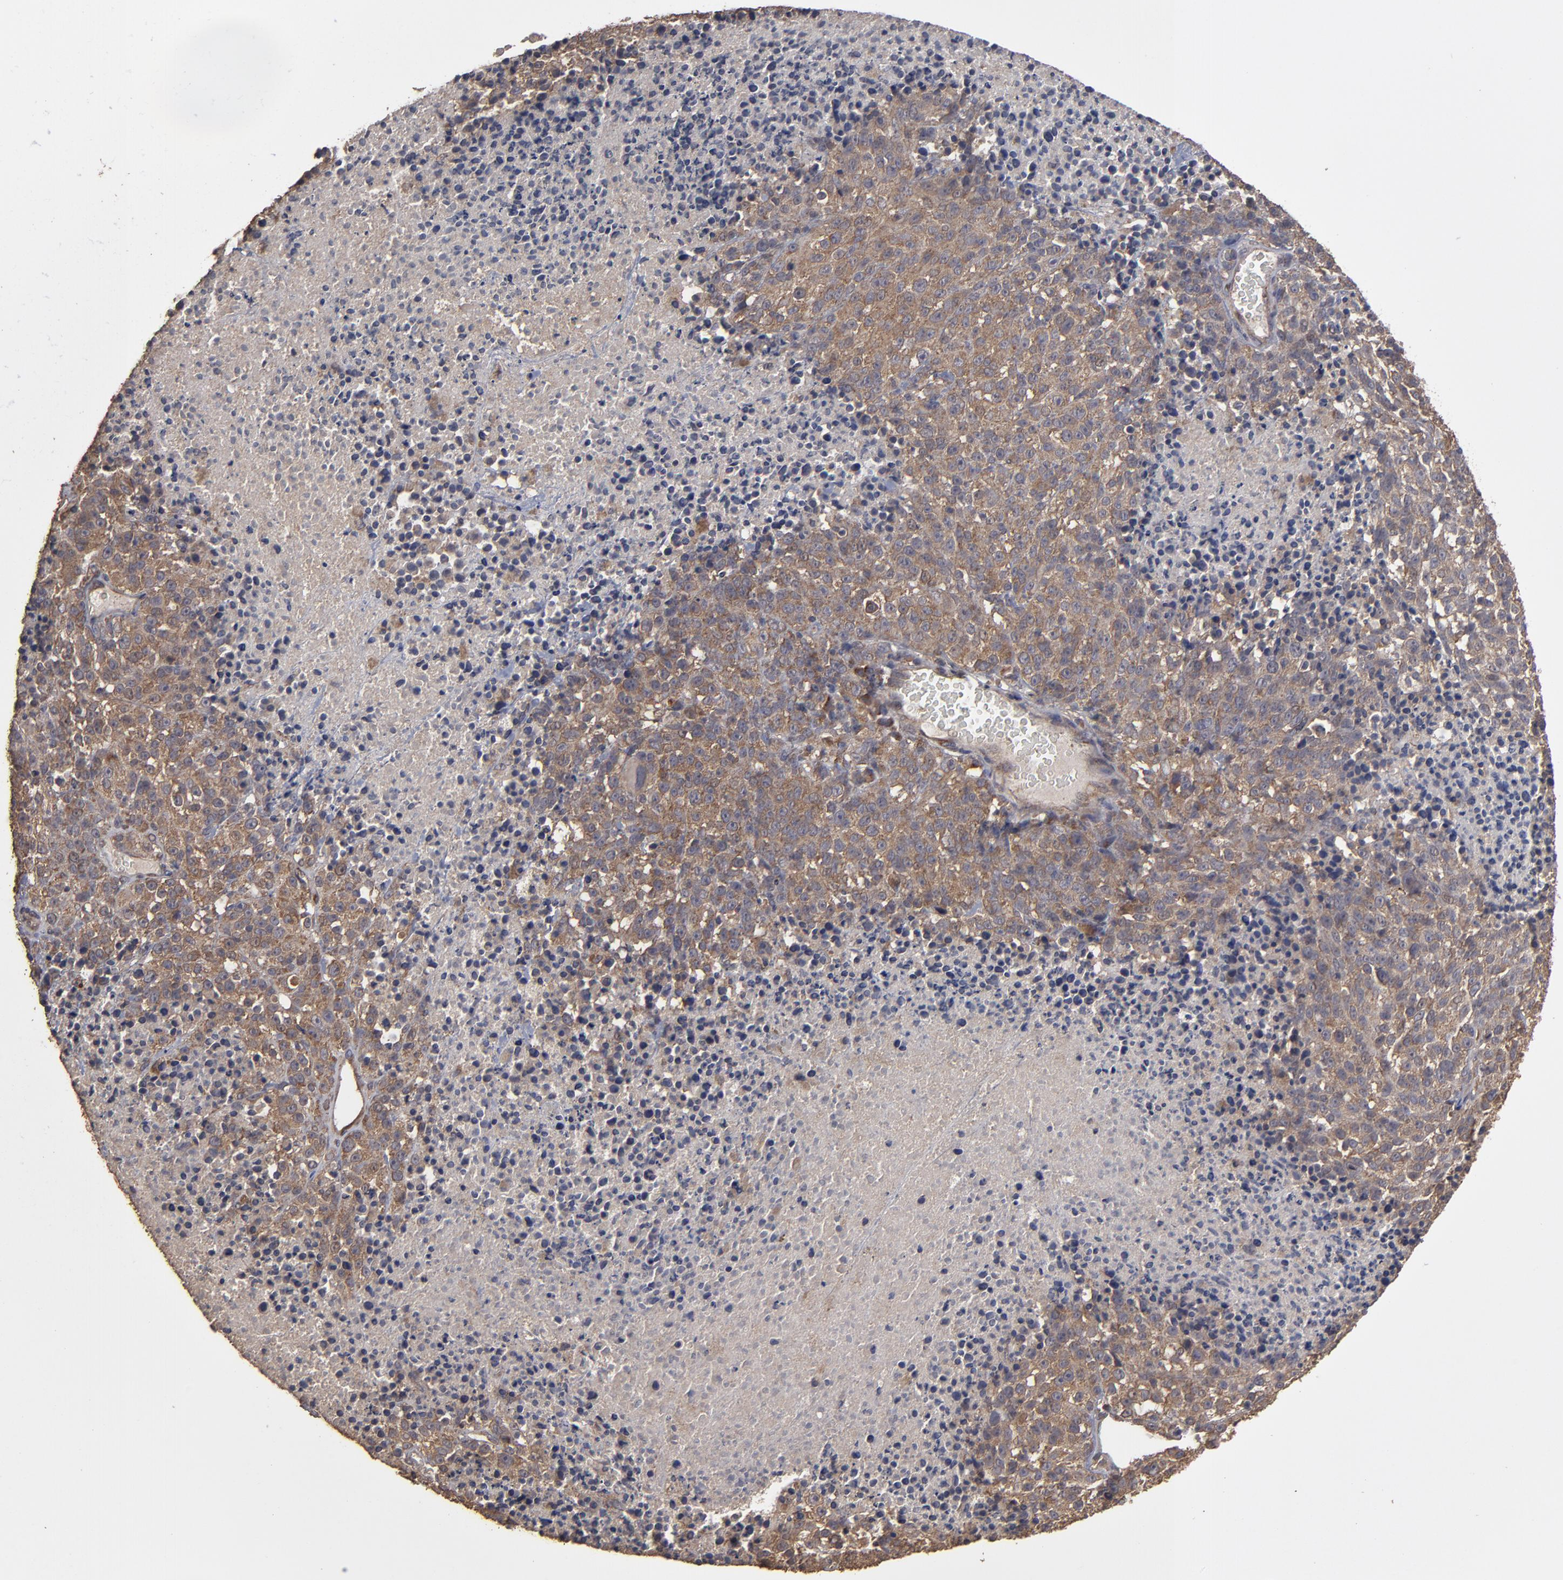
{"staining": {"intensity": "moderate", "quantity": ">75%", "location": "cytoplasmic/membranous"}, "tissue": "melanoma", "cell_type": "Tumor cells", "image_type": "cancer", "snomed": [{"axis": "morphology", "description": "Malignant melanoma, Metastatic site"}, {"axis": "topography", "description": "Cerebral cortex"}], "caption": "Melanoma tissue shows moderate cytoplasmic/membranous staining in approximately >75% of tumor cells (IHC, brightfield microscopy, high magnification).", "gene": "MMP2", "patient": {"sex": "female", "age": 52}}